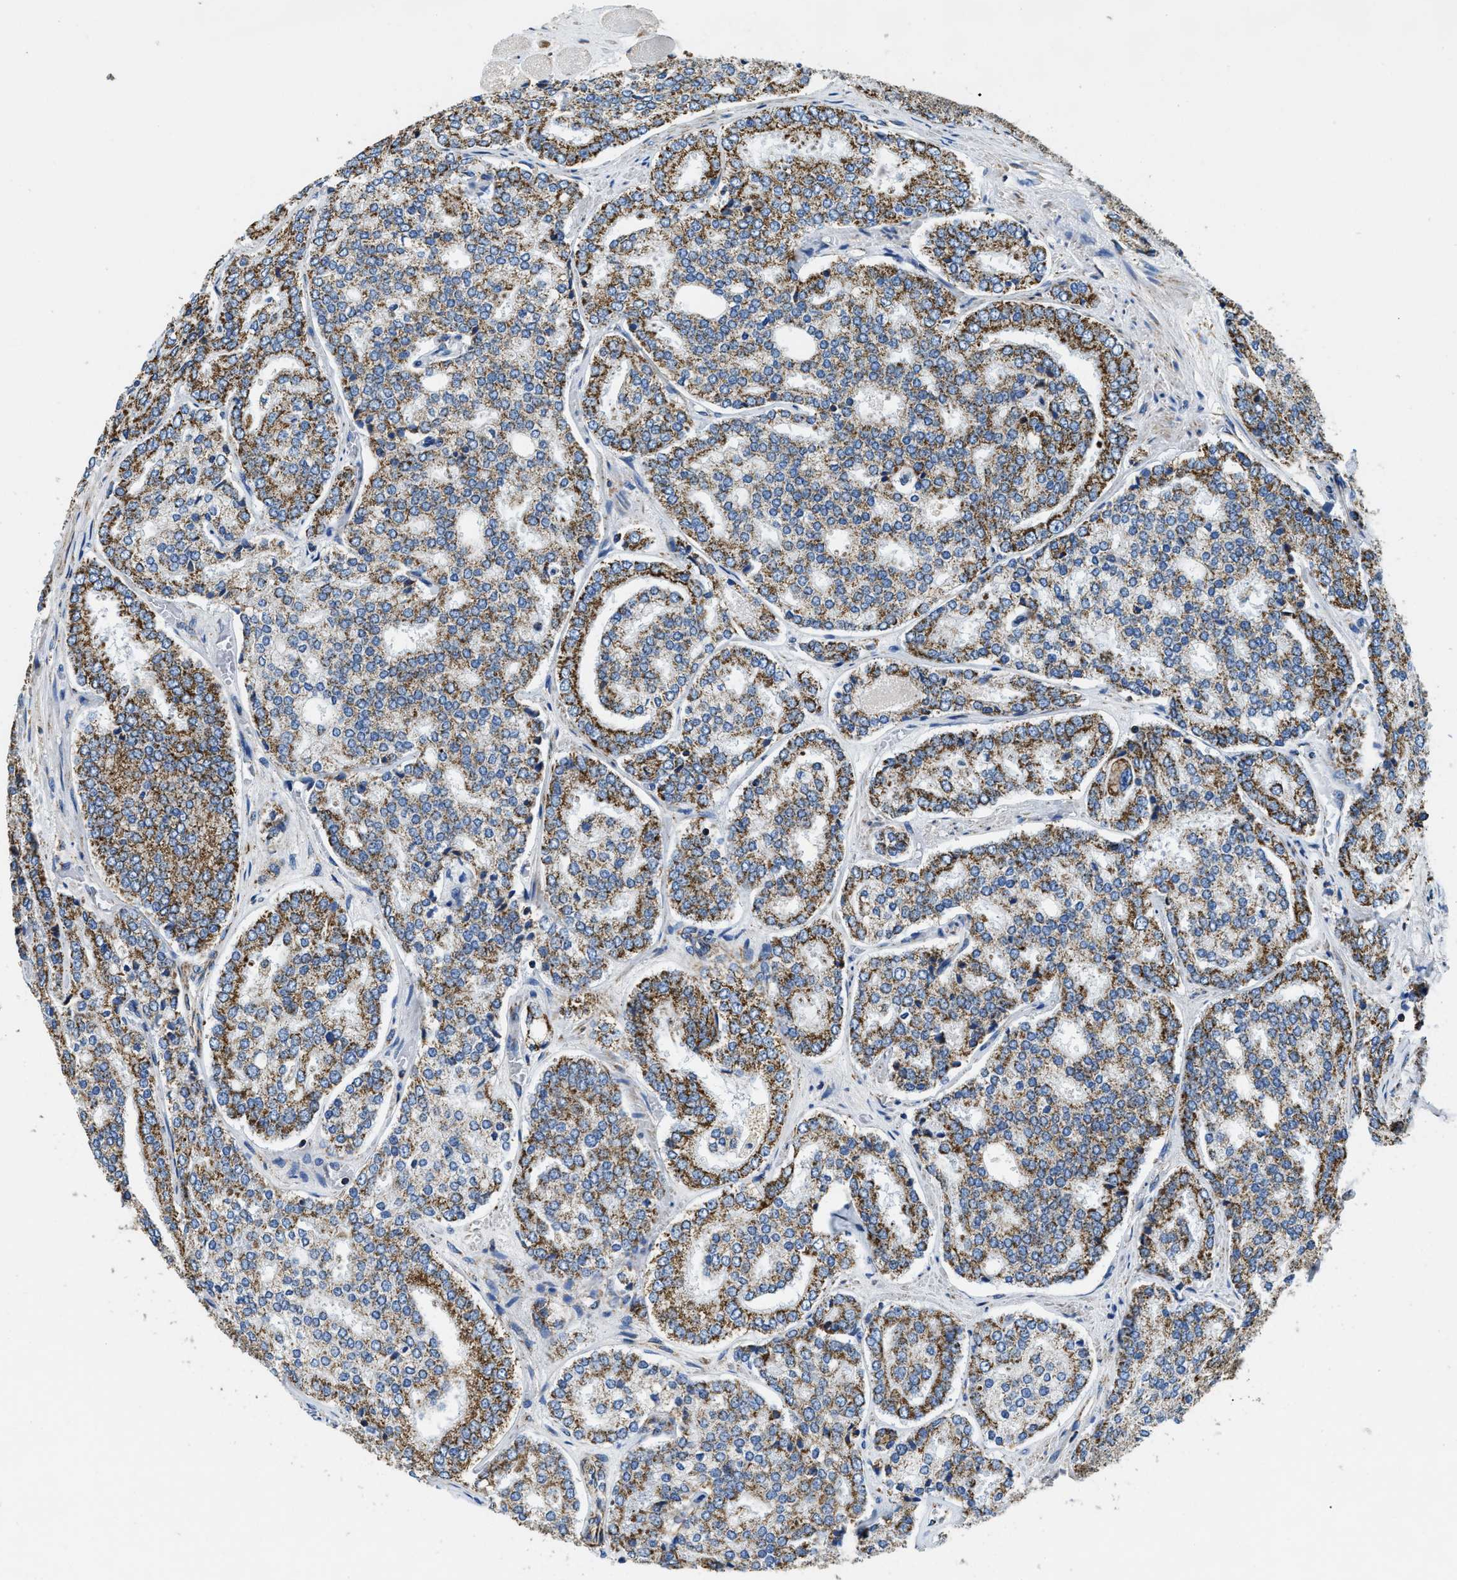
{"staining": {"intensity": "strong", "quantity": "25%-75%", "location": "cytoplasmic/membranous"}, "tissue": "prostate cancer", "cell_type": "Tumor cells", "image_type": "cancer", "snomed": [{"axis": "morphology", "description": "Adenocarcinoma, High grade"}, {"axis": "topography", "description": "Prostate"}], "caption": "Protein expression analysis of human prostate cancer reveals strong cytoplasmic/membranous expression in about 25%-75% of tumor cells.", "gene": "STK33", "patient": {"sex": "male", "age": 65}}